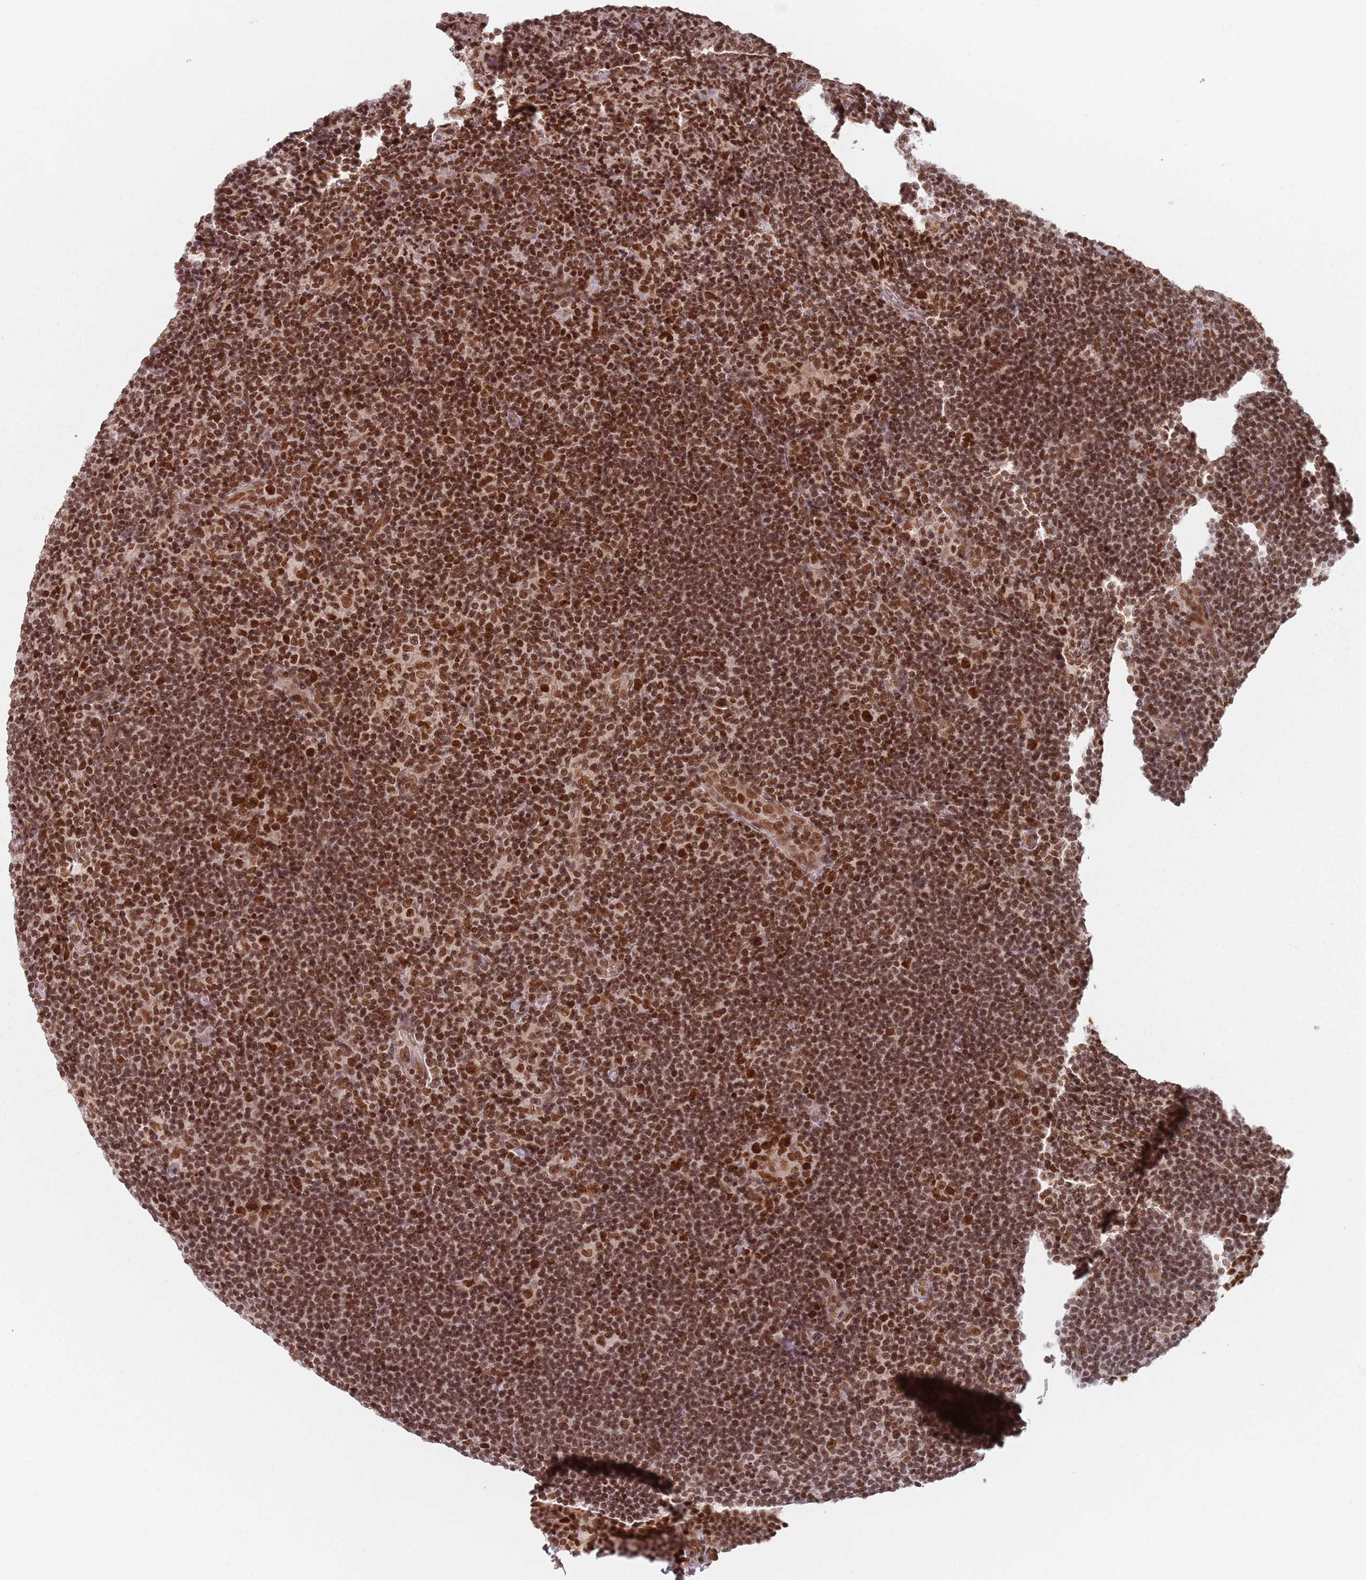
{"staining": {"intensity": "strong", "quantity": ">75%", "location": "nuclear"}, "tissue": "lymphoma", "cell_type": "Tumor cells", "image_type": "cancer", "snomed": [{"axis": "morphology", "description": "Hodgkin's disease, NOS"}, {"axis": "topography", "description": "Lymph node"}], "caption": "This photomicrograph reveals immunohistochemistry (IHC) staining of human lymphoma, with high strong nuclear expression in approximately >75% of tumor cells.", "gene": "NUP50", "patient": {"sex": "female", "age": 57}}